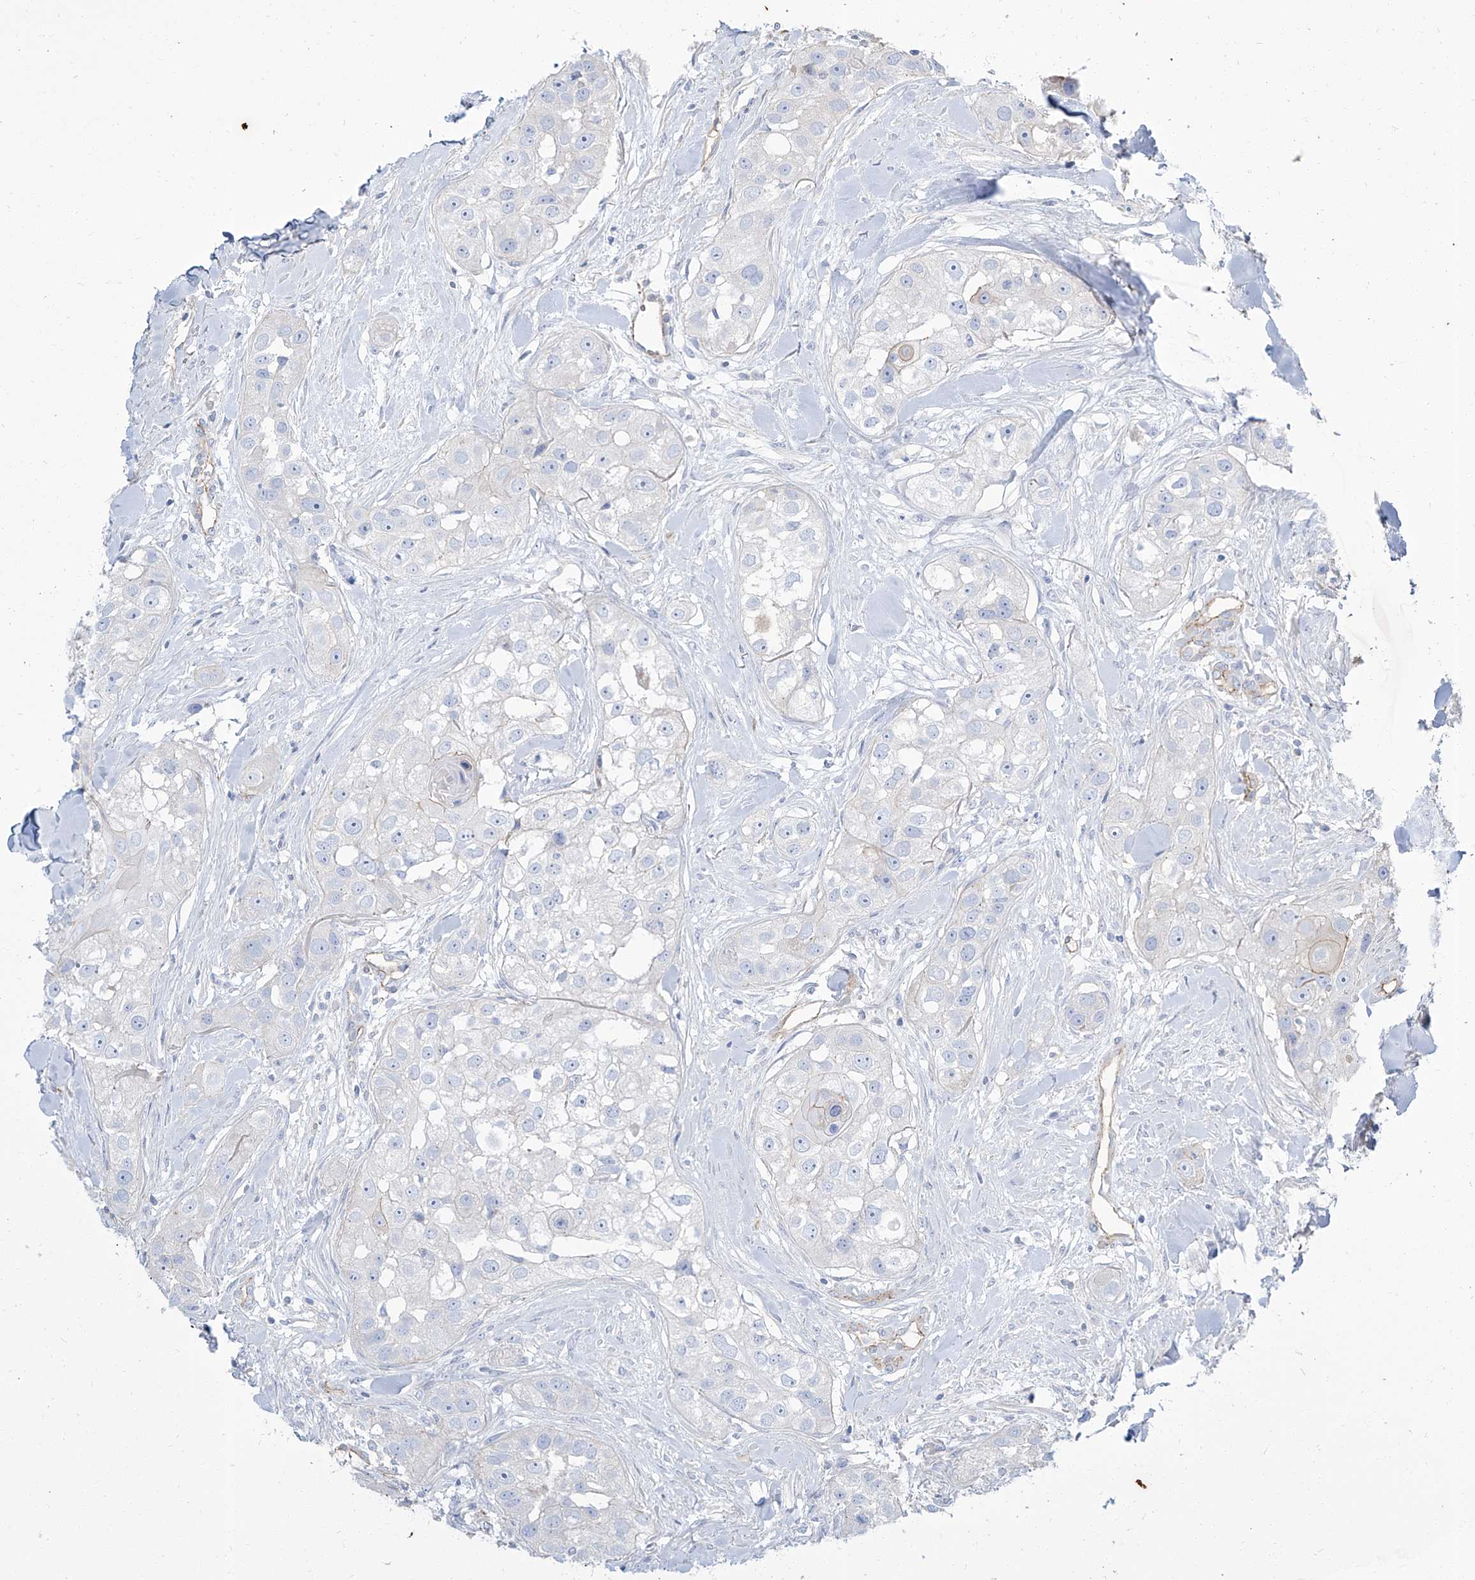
{"staining": {"intensity": "negative", "quantity": "none", "location": "none"}, "tissue": "head and neck cancer", "cell_type": "Tumor cells", "image_type": "cancer", "snomed": [{"axis": "morphology", "description": "Normal tissue, NOS"}, {"axis": "morphology", "description": "Squamous cell carcinoma, NOS"}, {"axis": "topography", "description": "Skeletal muscle"}, {"axis": "topography", "description": "Head-Neck"}], "caption": "Immunohistochemistry (IHC) image of squamous cell carcinoma (head and neck) stained for a protein (brown), which displays no positivity in tumor cells.", "gene": "TXLNB", "patient": {"sex": "male", "age": 51}}